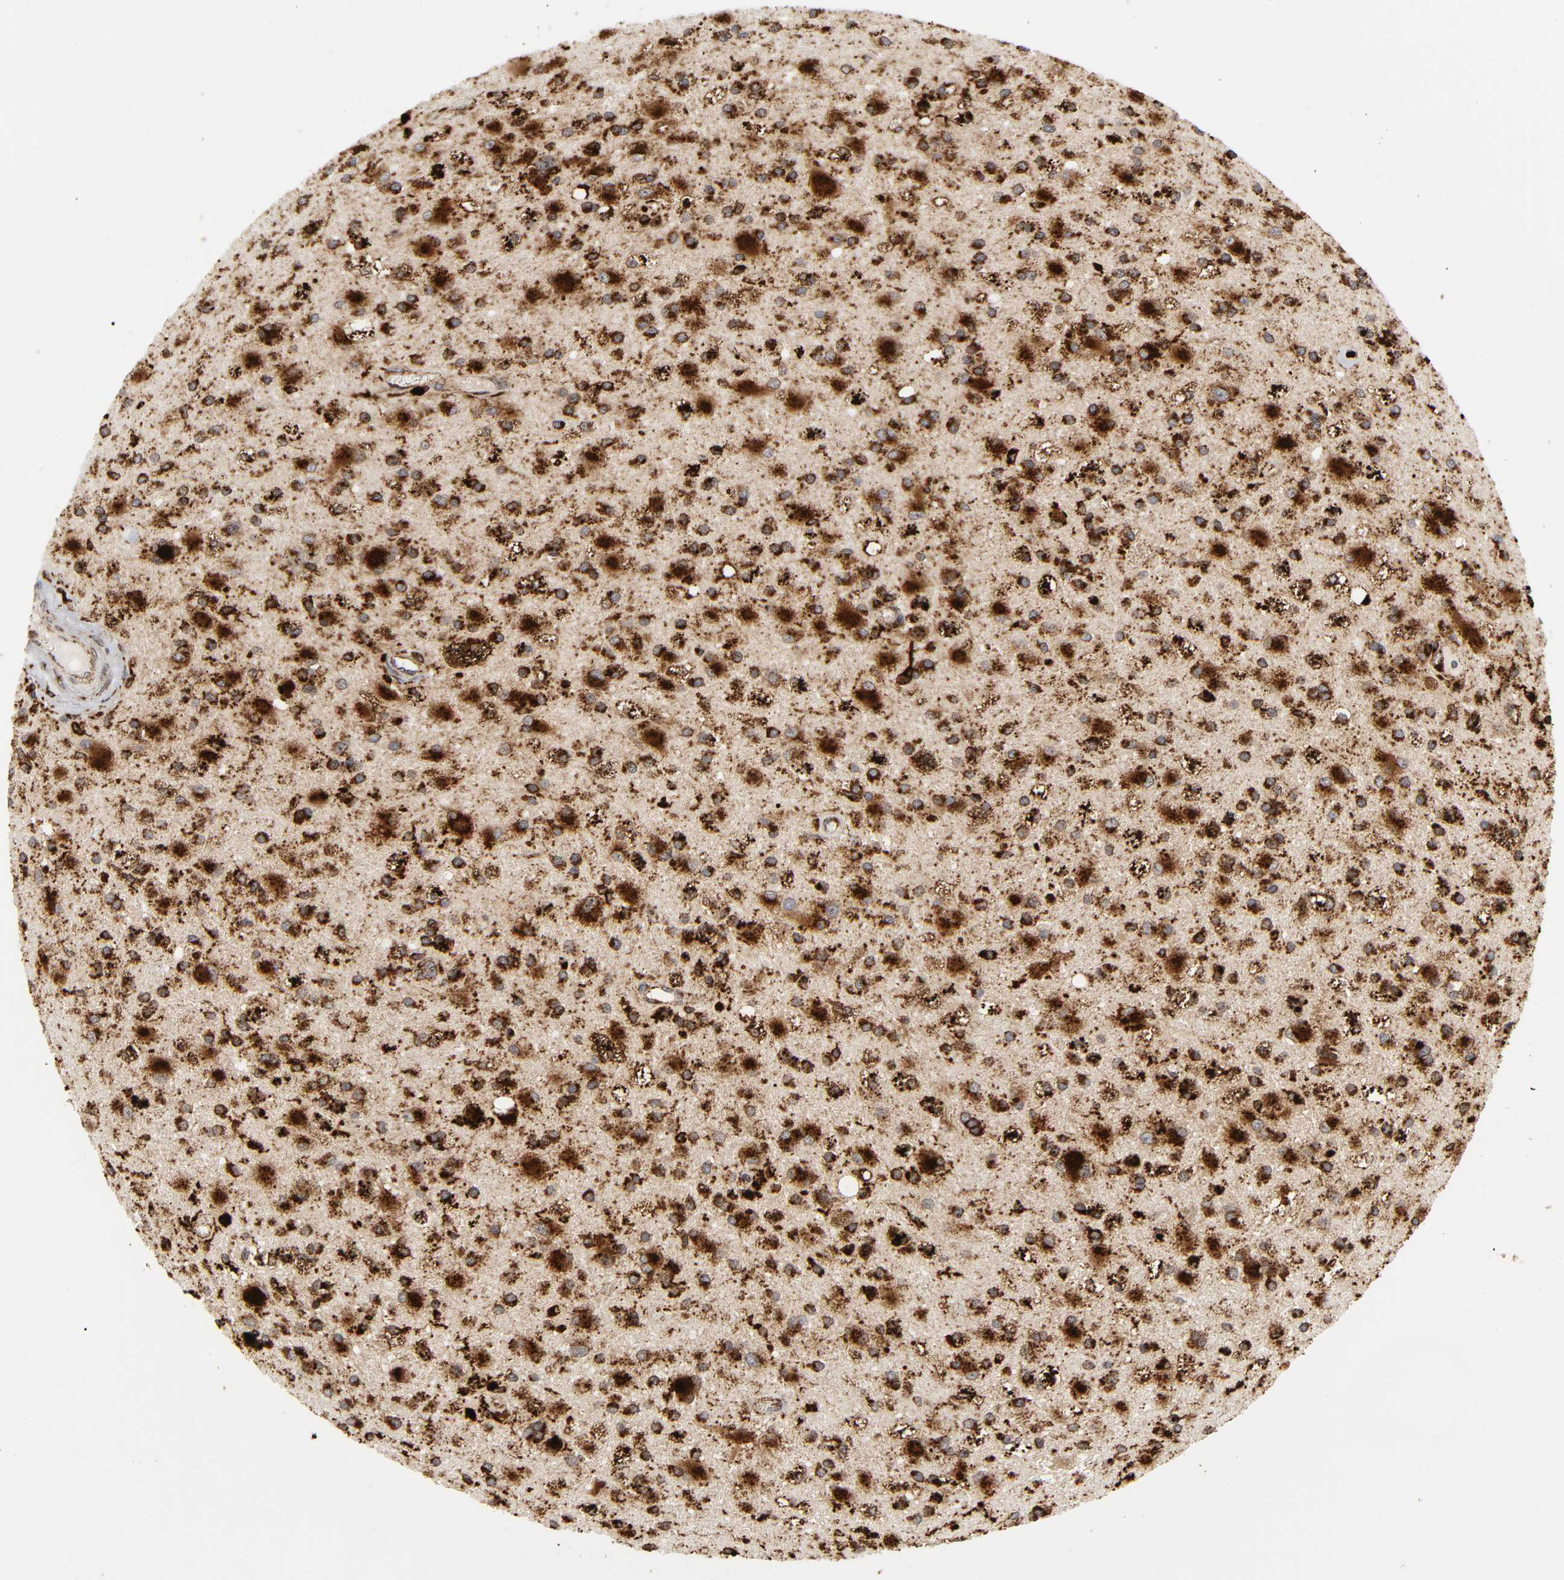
{"staining": {"intensity": "strong", "quantity": ">75%", "location": "cytoplasmic/membranous"}, "tissue": "glioma", "cell_type": "Tumor cells", "image_type": "cancer", "snomed": [{"axis": "morphology", "description": "Glioma, malignant, Low grade"}, {"axis": "topography", "description": "Brain"}], "caption": "There is high levels of strong cytoplasmic/membranous expression in tumor cells of glioma, as demonstrated by immunohistochemical staining (brown color).", "gene": "PSAP", "patient": {"sex": "male", "age": 58}}